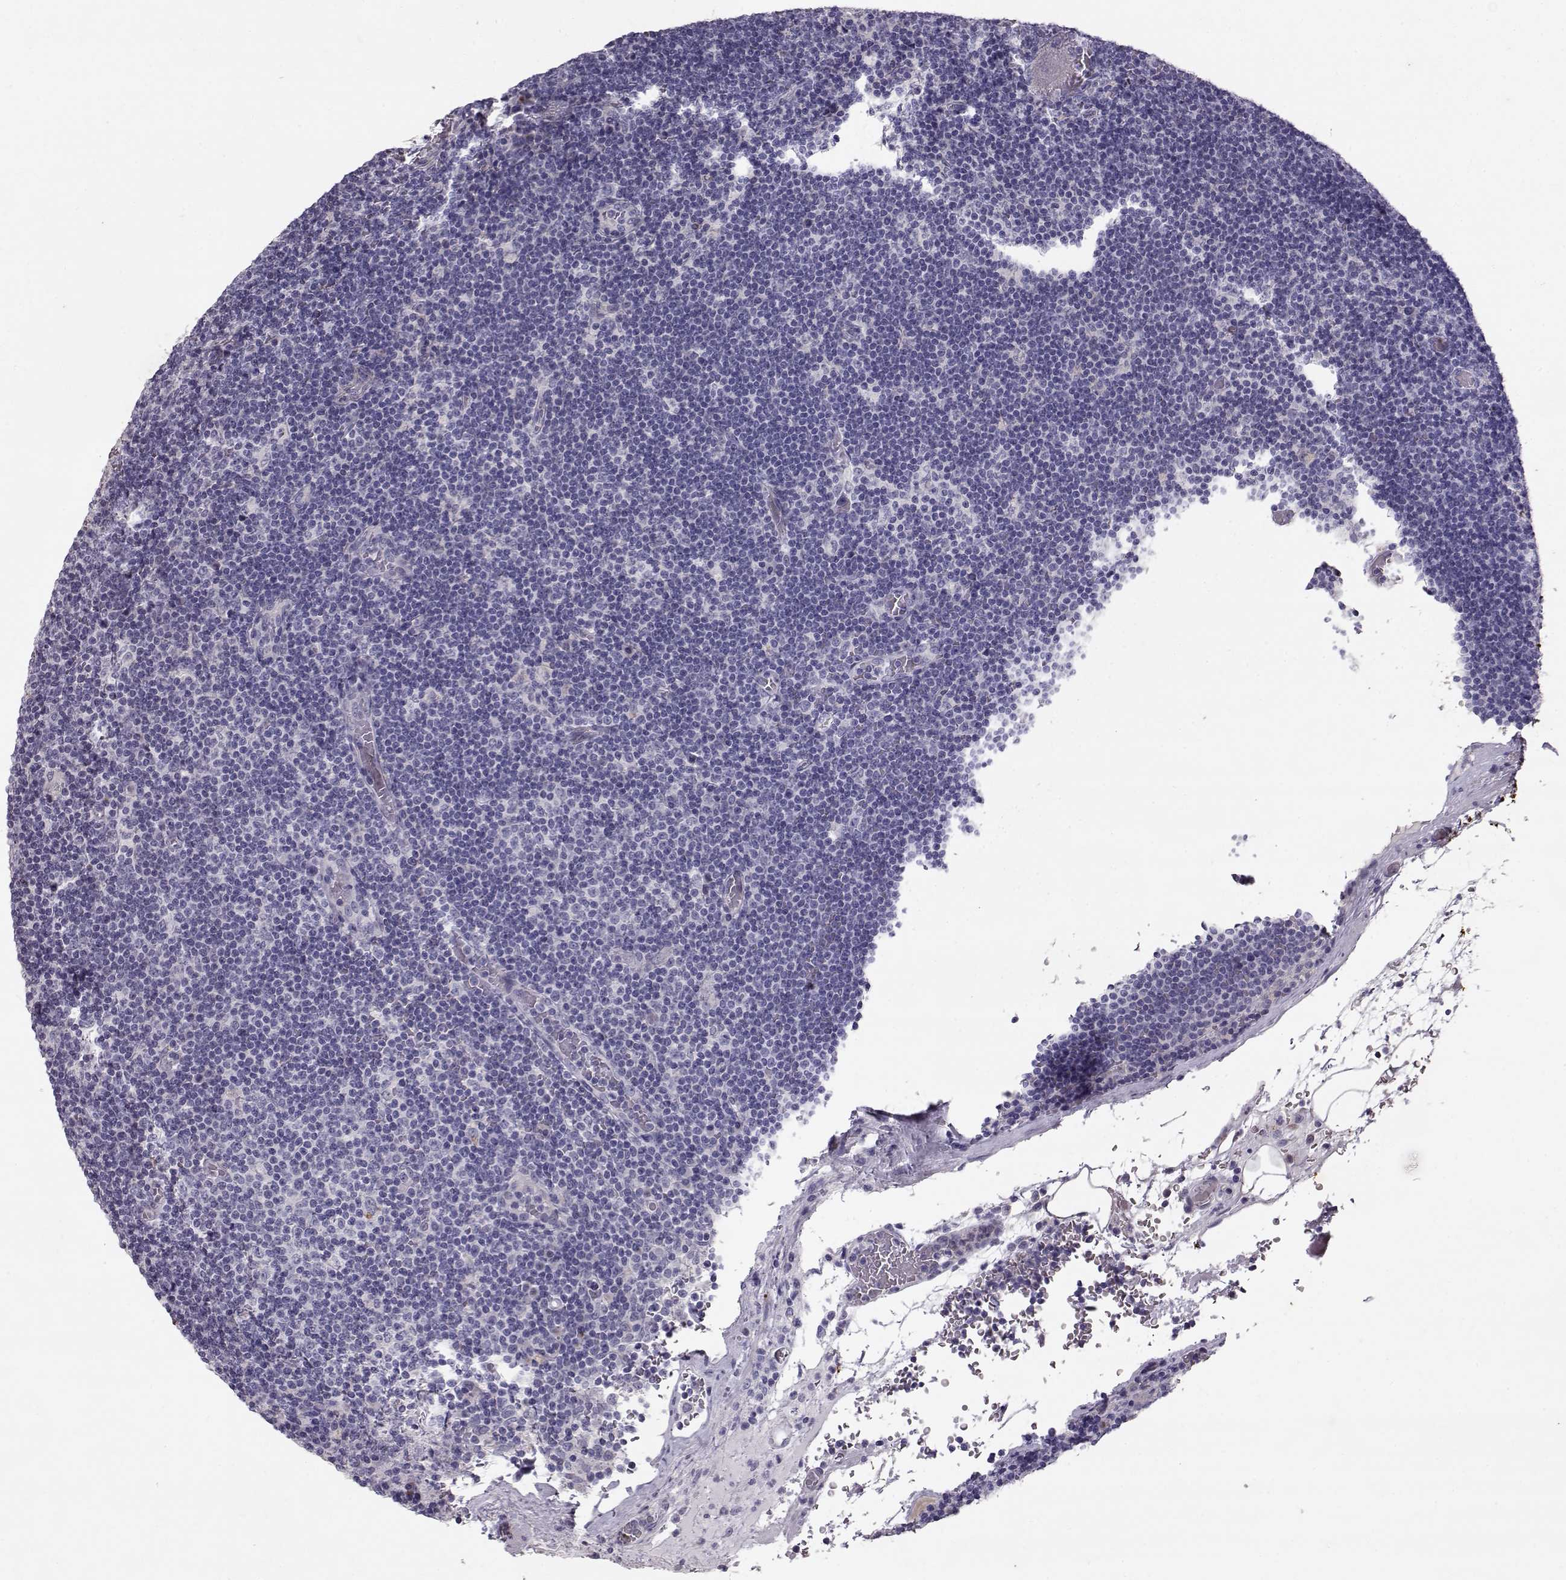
{"staining": {"intensity": "negative", "quantity": "none", "location": "none"}, "tissue": "lymph node", "cell_type": "Germinal center cells", "image_type": "normal", "snomed": [{"axis": "morphology", "description": "Normal tissue, NOS"}, {"axis": "topography", "description": "Lymph node"}], "caption": "Immunohistochemical staining of normal human lymph node shows no significant expression in germinal center cells. (DAB immunohistochemistry, high magnification).", "gene": "RD3", "patient": {"sex": "male", "age": 63}}